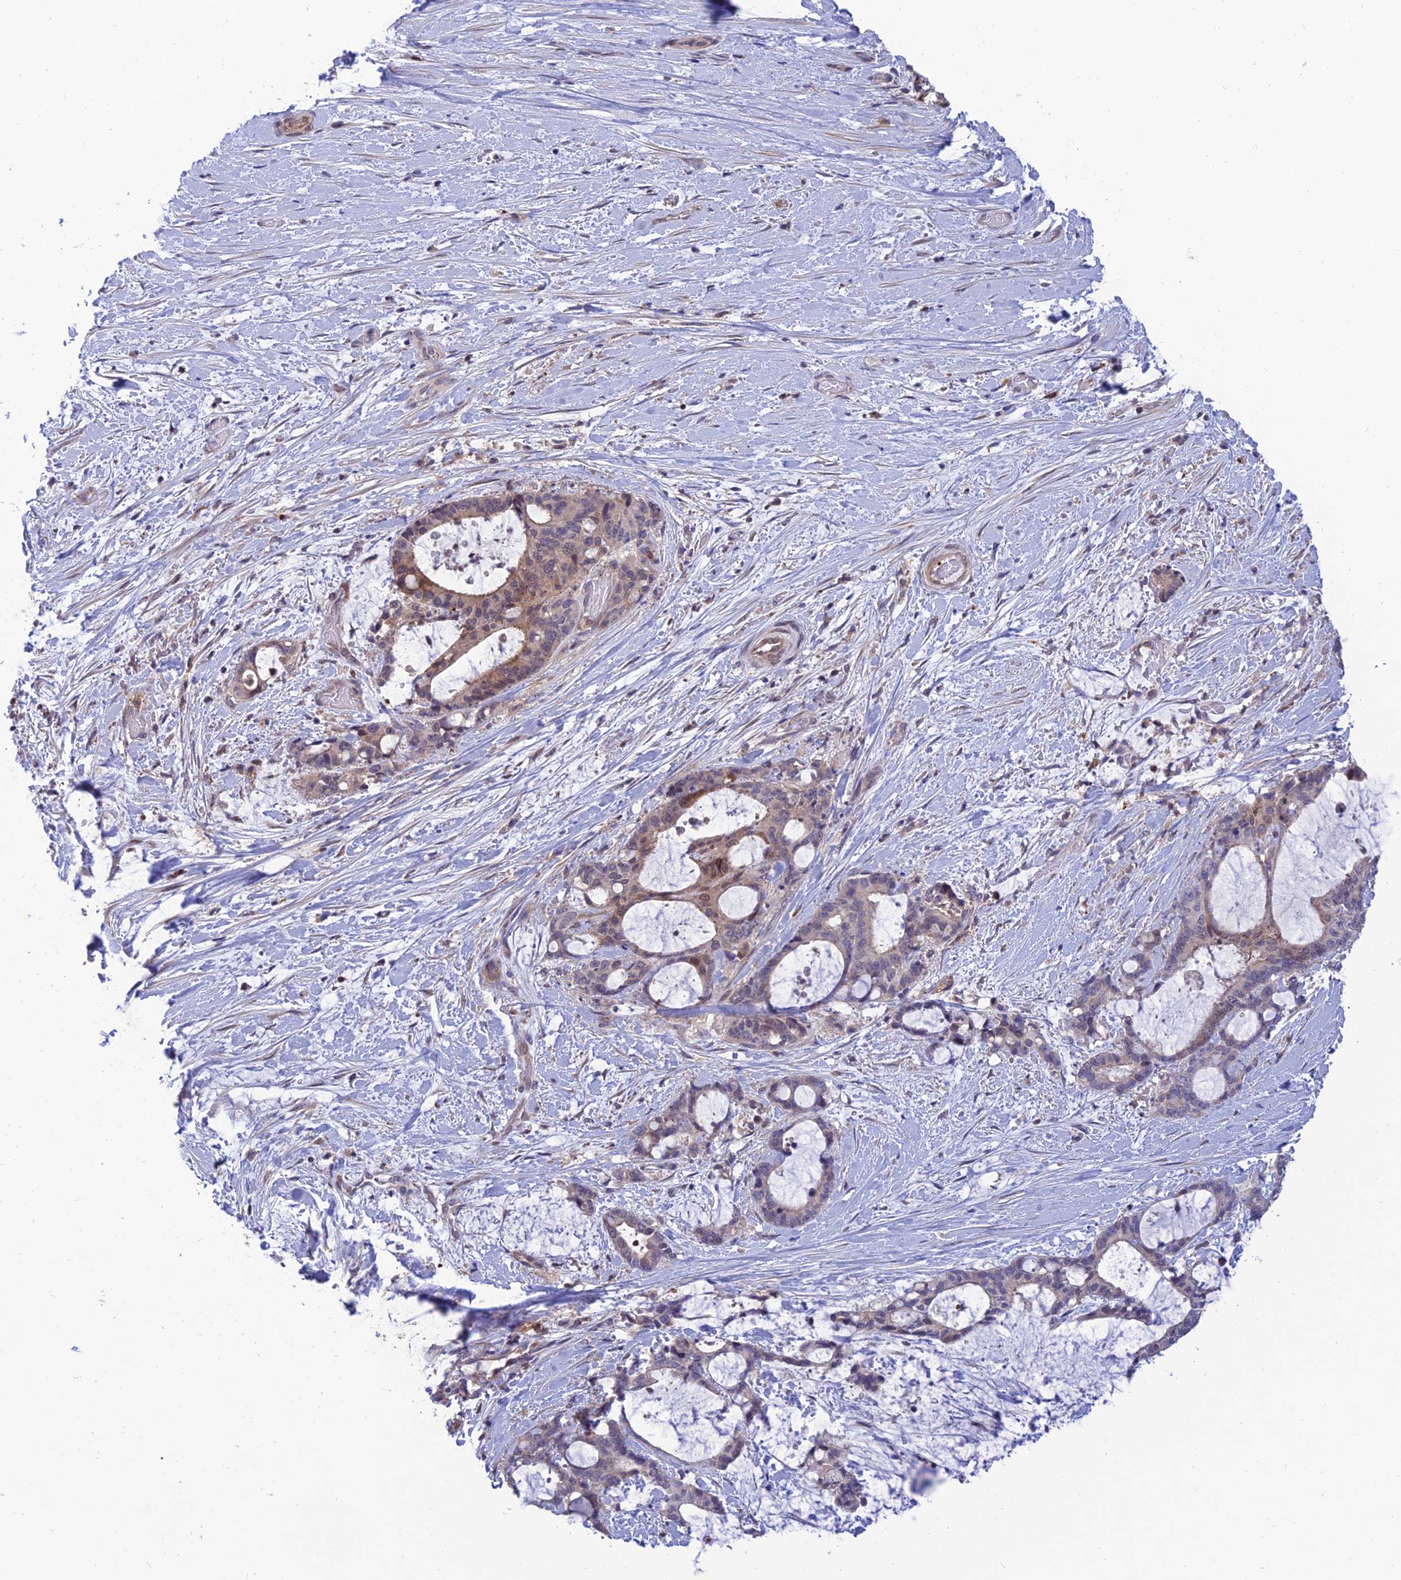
{"staining": {"intensity": "weak", "quantity": "<25%", "location": "cytoplasmic/membranous"}, "tissue": "liver cancer", "cell_type": "Tumor cells", "image_type": "cancer", "snomed": [{"axis": "morphology", "description": "Normal tissue, NOS"}, {"axis": "morphology", "description": "Cholangiocarcinoma"}, {"axis": "topography", "description": "Liver"}, {"axis": "topography", "description": "Peripheral nerve tissue"}], "caption": "IHC photomicrograph of neoplastic tissue: liver cancer (cholangiocarcinoma) stained with DAB shows no significant protein staining in tumor cells.", "gene": "FAM76A", "patient": {"sex": "female", "age": 73}}